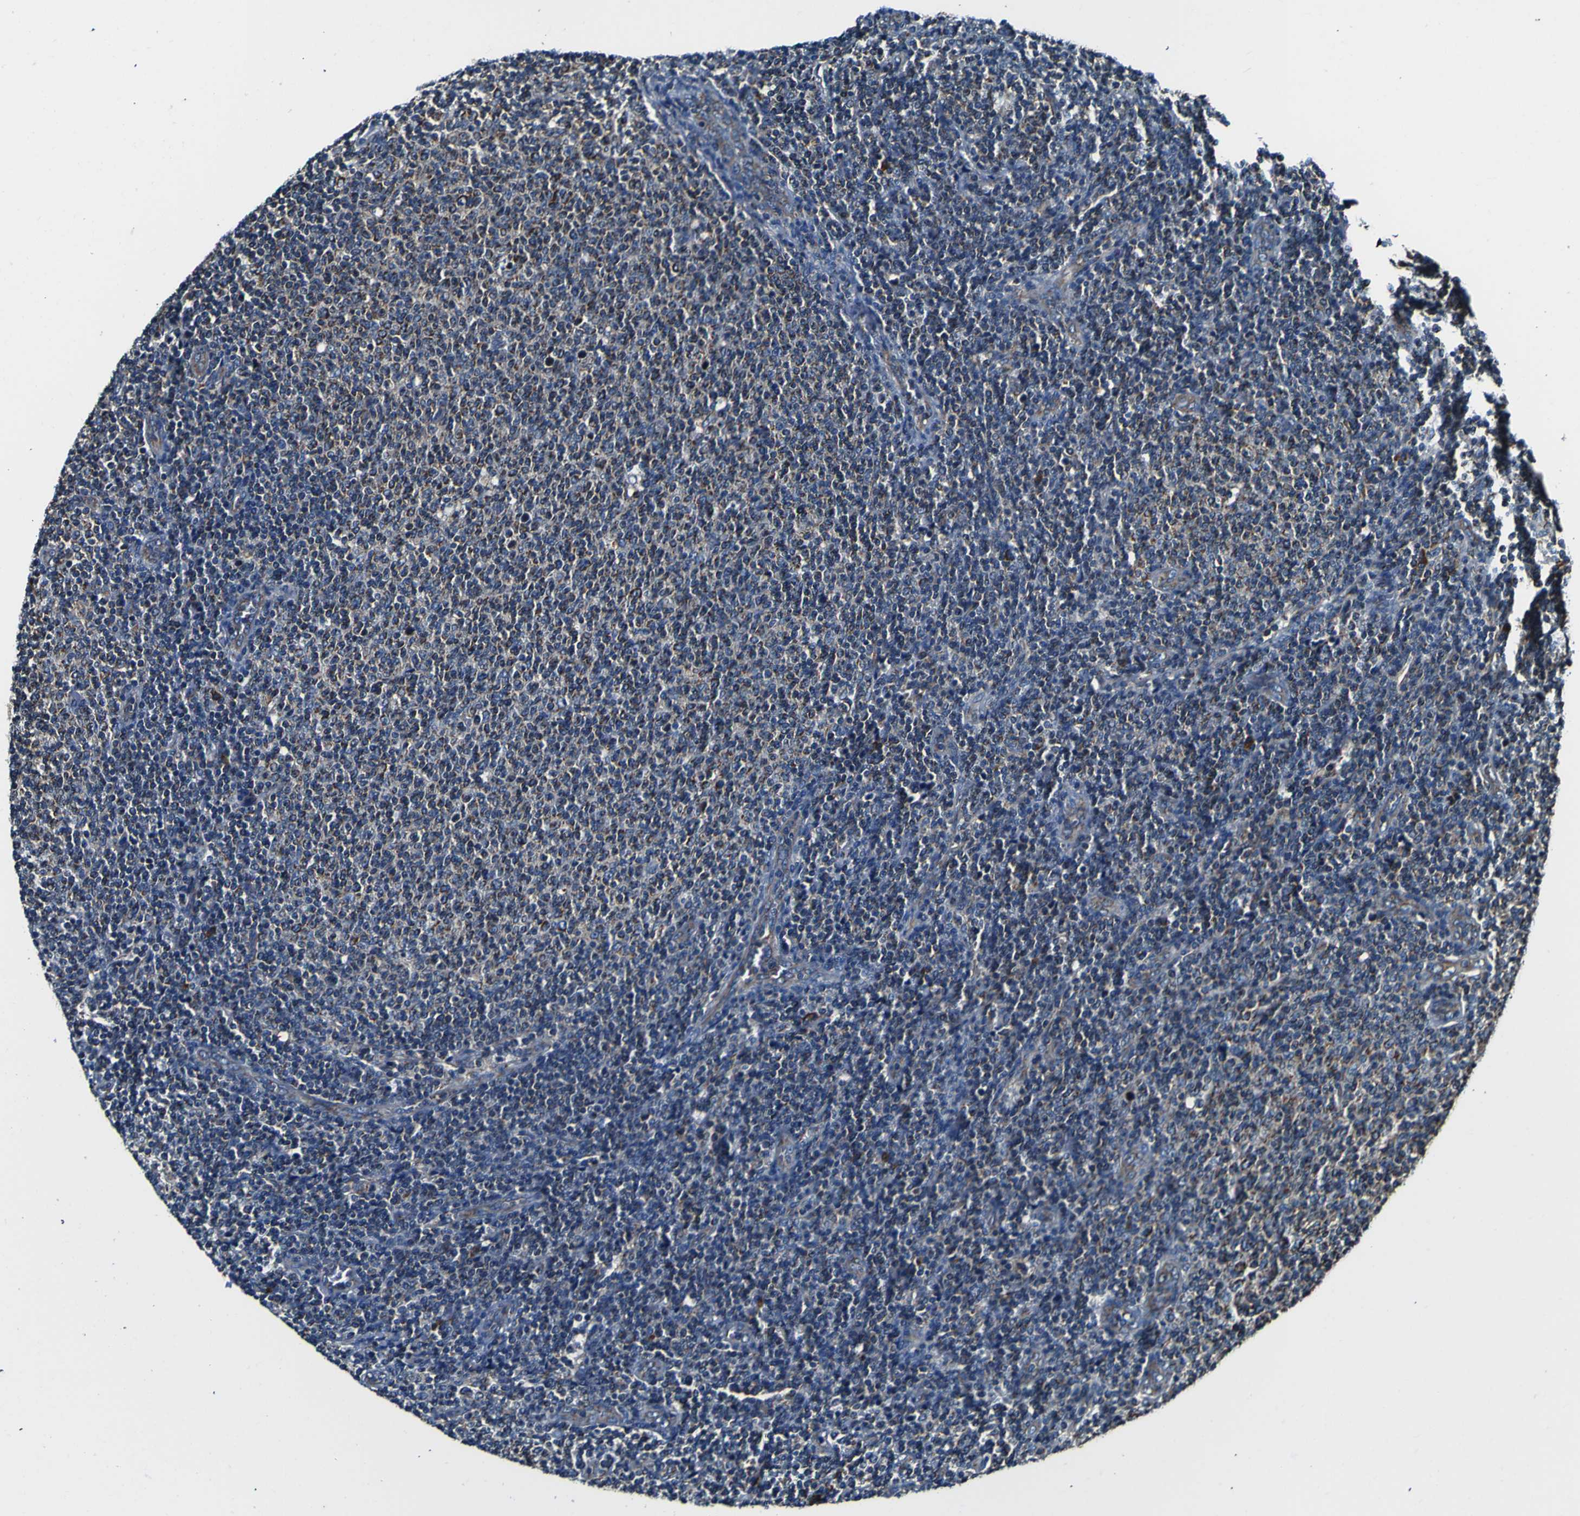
{"staining": {"intensity": "weak", "quantity": "<25%", "location": "cytoplasmic/membranous"}, "tissue": "lymphoma", "cell_type": "Tumor cells", "image_type": "cancer", "snomed": [{"axis": "morphology", "description": "Malignant lymphoma, non-Hodgkin's type, Low grade"}, {"axis": "topography", "description": "Lymph node"}], "caption": "A photomicrograph of human malignant lymphoma, non-Hodgkin's type (low-grade) is negative for staining in tumor cells.", "gene": "INPP5A", "patient": {"sex": "male", "age": 66}}